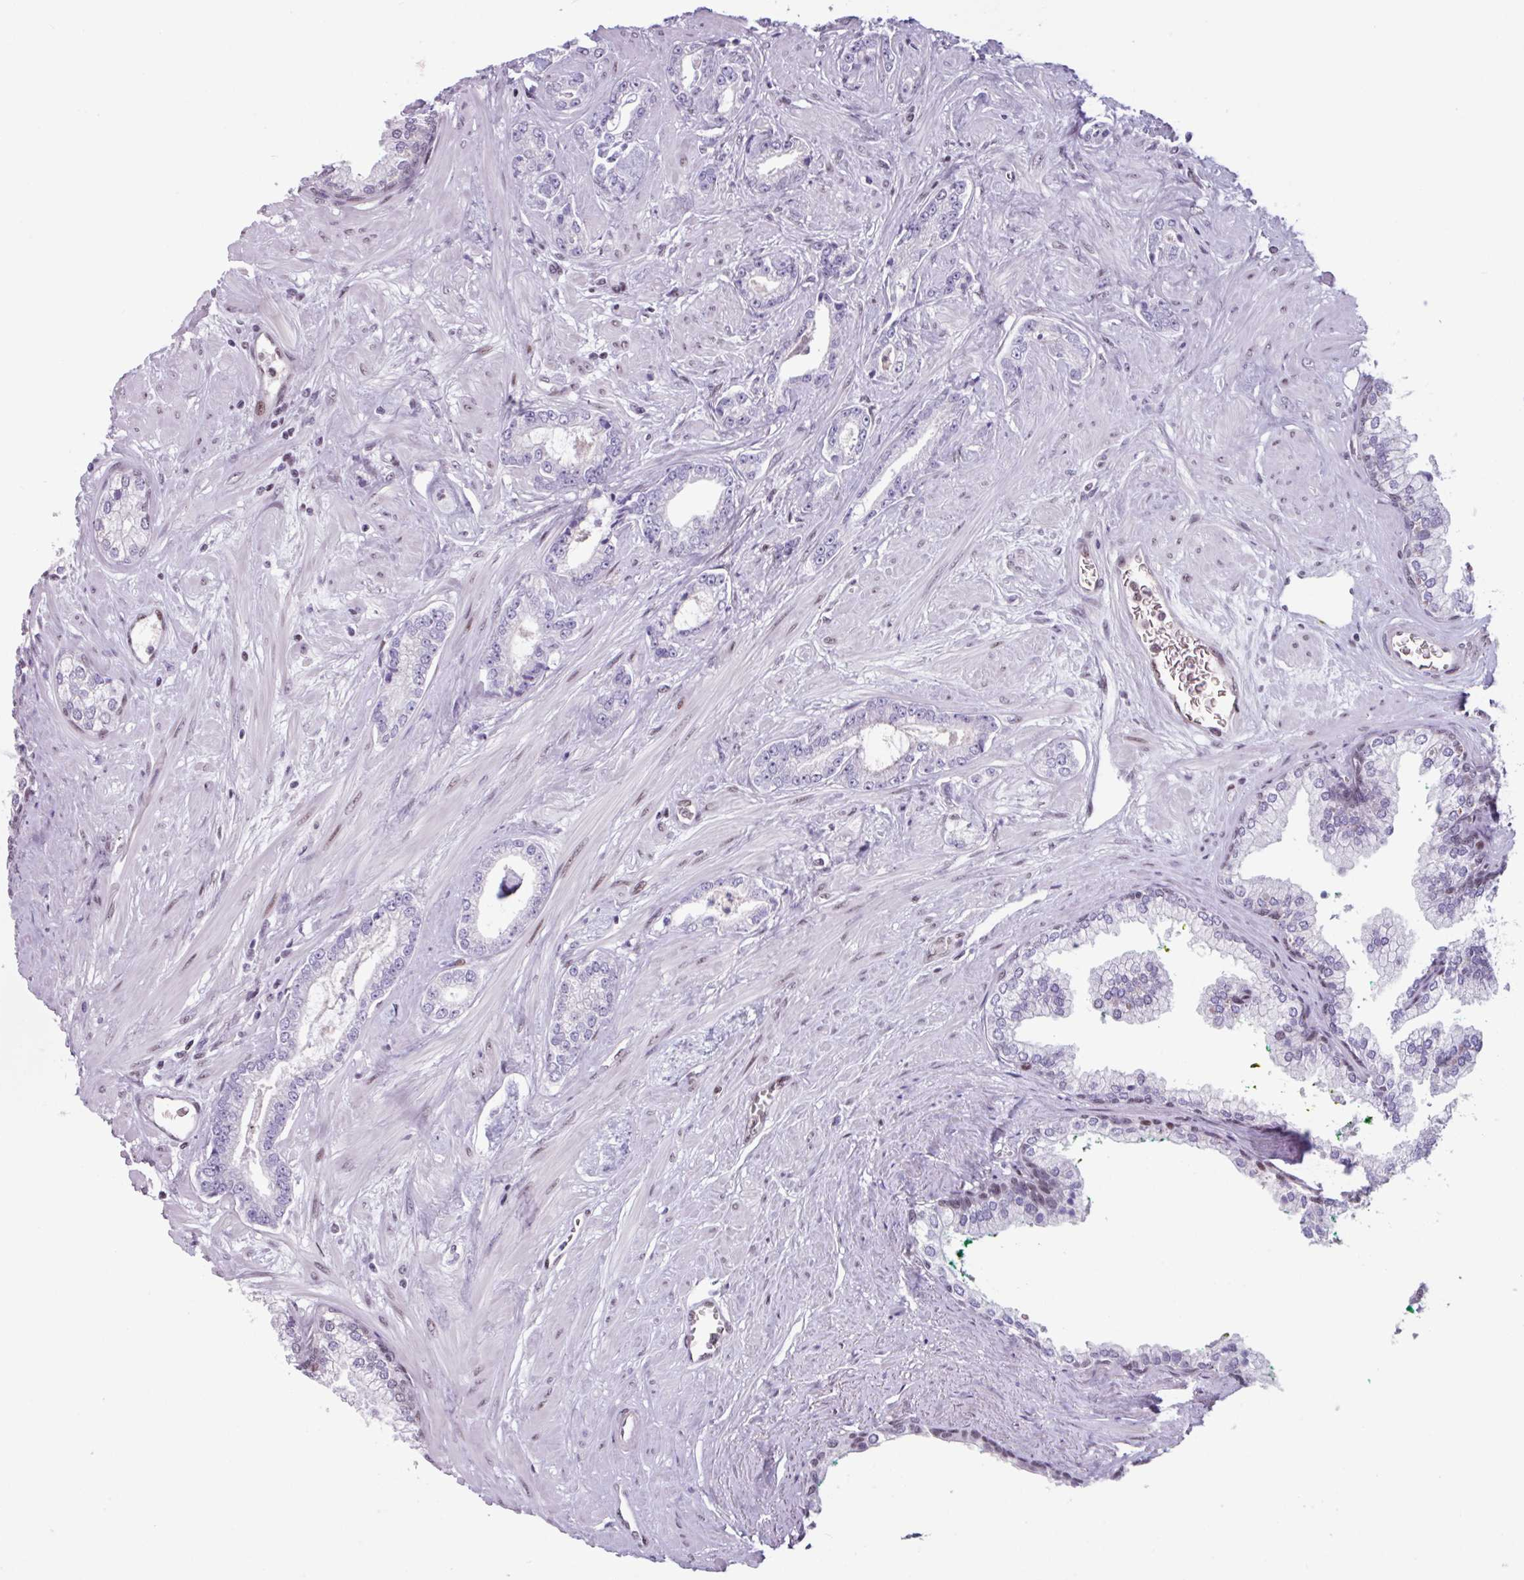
{"staining": {"intensity": "negative", "quantity": "none", "location": "none"}, "tissue": "prostate cancer", "cell_type": "Tumor cells", "image_type": "cancer", "snomed": [{"axis": "morphology", "description": "Adenocarcinoma, Low grade"}, {"axis": "topography", "description": "Prostate"}], "caption": "The micrograph demonstrates no staining of tumor cells in prostate adenocarcinoma (low-grade). Nuclei are stained in blue.", "gene": "ZNF575", "patient": {"sex": "male", "age": 60}}